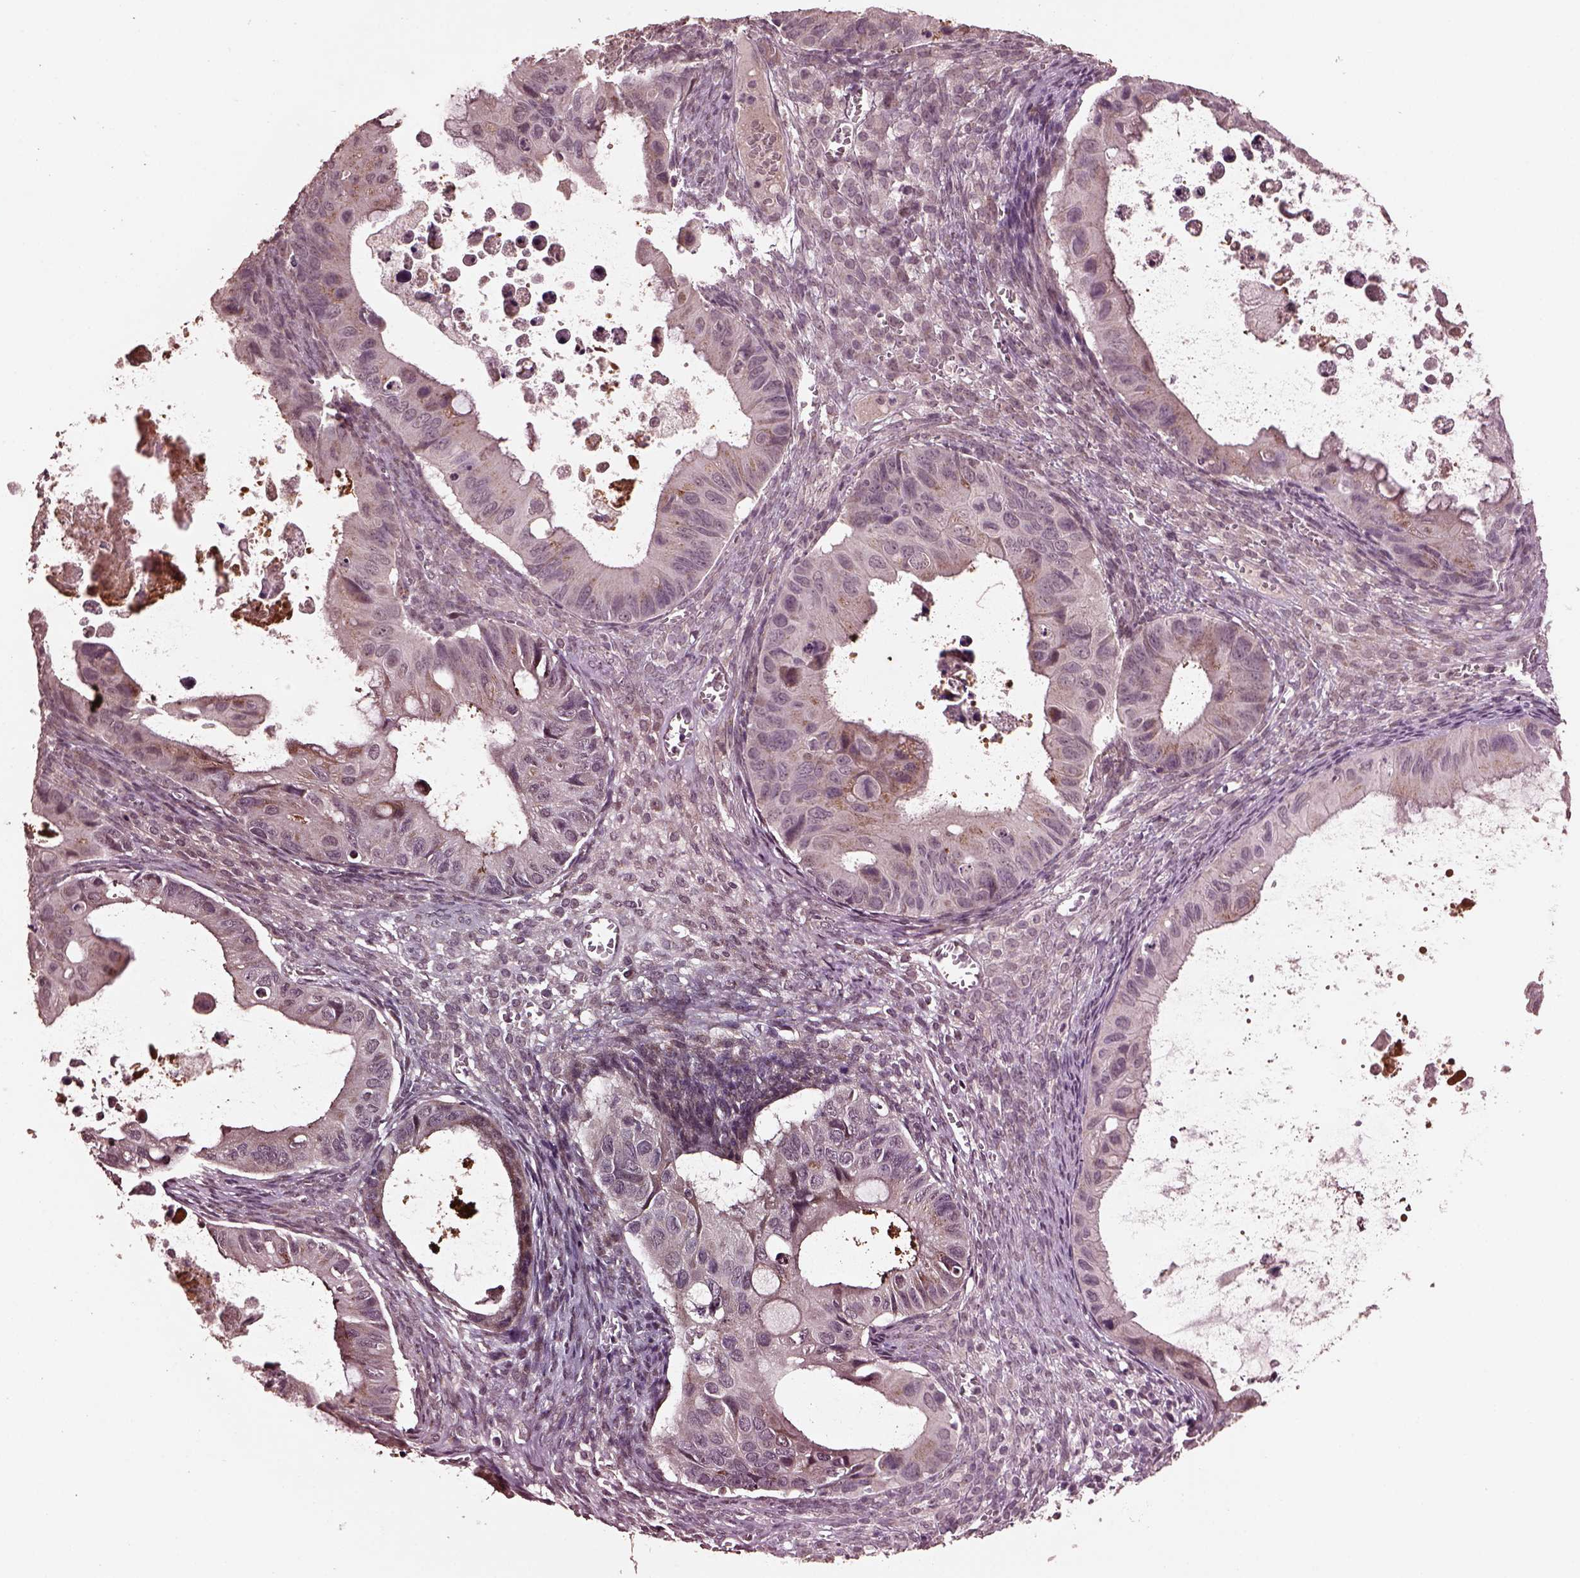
{"staining": {"intensity": "weak", "quantity": "<25%", "location": "cytoplasmic/membranous"}, "tissue": "ovarian cancer", "cell_type": "Tumor cells", "image_type": "cancer", "snomed": [{"axis": "morphology", "description": "Cystadenocarcinoma, mucinous, NOS"}, {"axis": "topography", "description": "Ovary"}], "caption": "The micrograph reveals no staining of tumor cells in ovarian cancer.", "gene": "IL18RAP", "patient": {"sex": "female", "age": 64}}